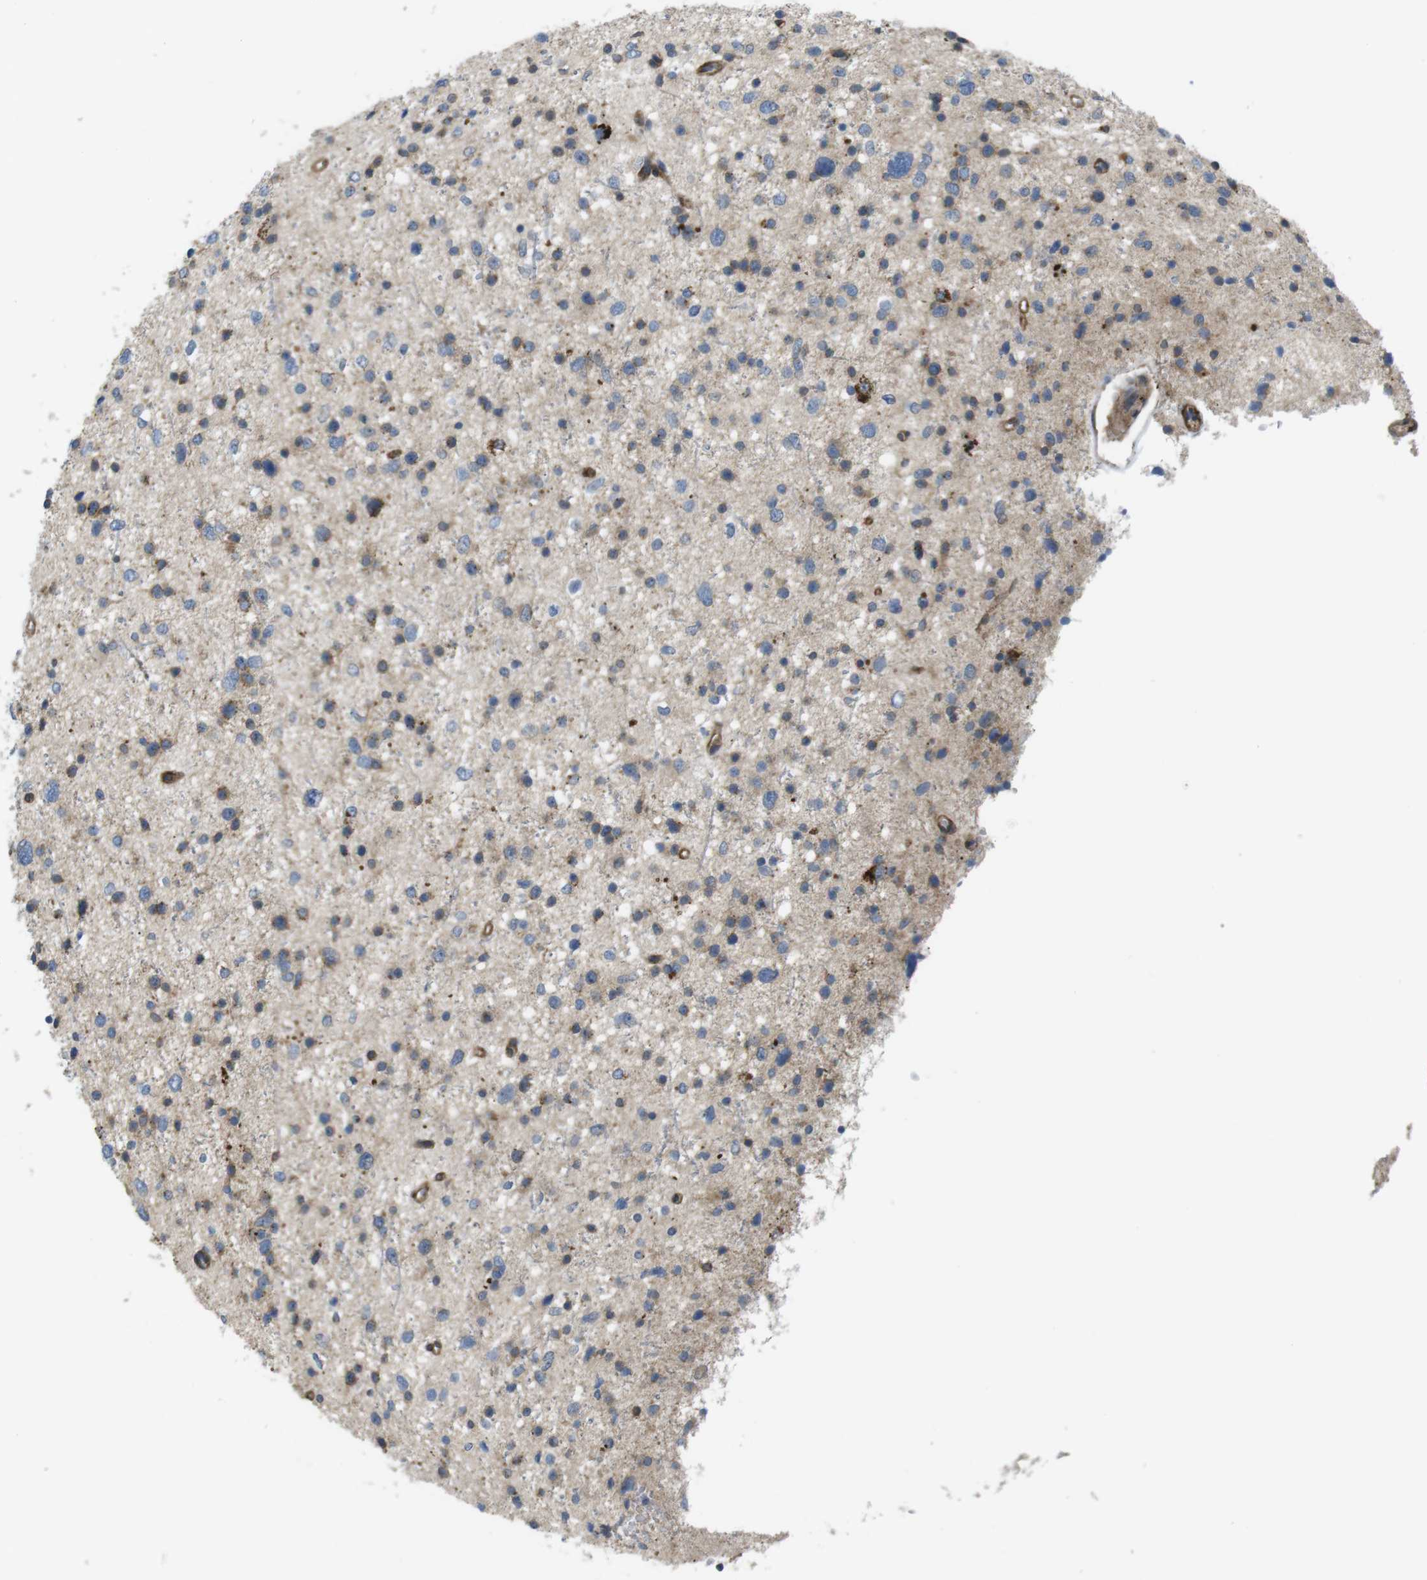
{"staining": {"intensity": "moderate", "quantity": "25%-75%", "location": "cytoplasmic/membranous"}, "tissue": "glioma", "cell_type": "Tumor cells", "image_type": "cancer", "snomed": [{"axis": "morphology", "description": "Glioma, malignant, Low grade"}, {"axis": "topography", "description": "Brain"}], "caption": "IHC micrograph of glioma stained for a protein (brown), which reveals medium levels of moderate cytoplasmic/membranous staining in approximately 25%-75% of tumor cells.", "gene": "KANK2", "patient": {"sex": "female", "age": 37}}